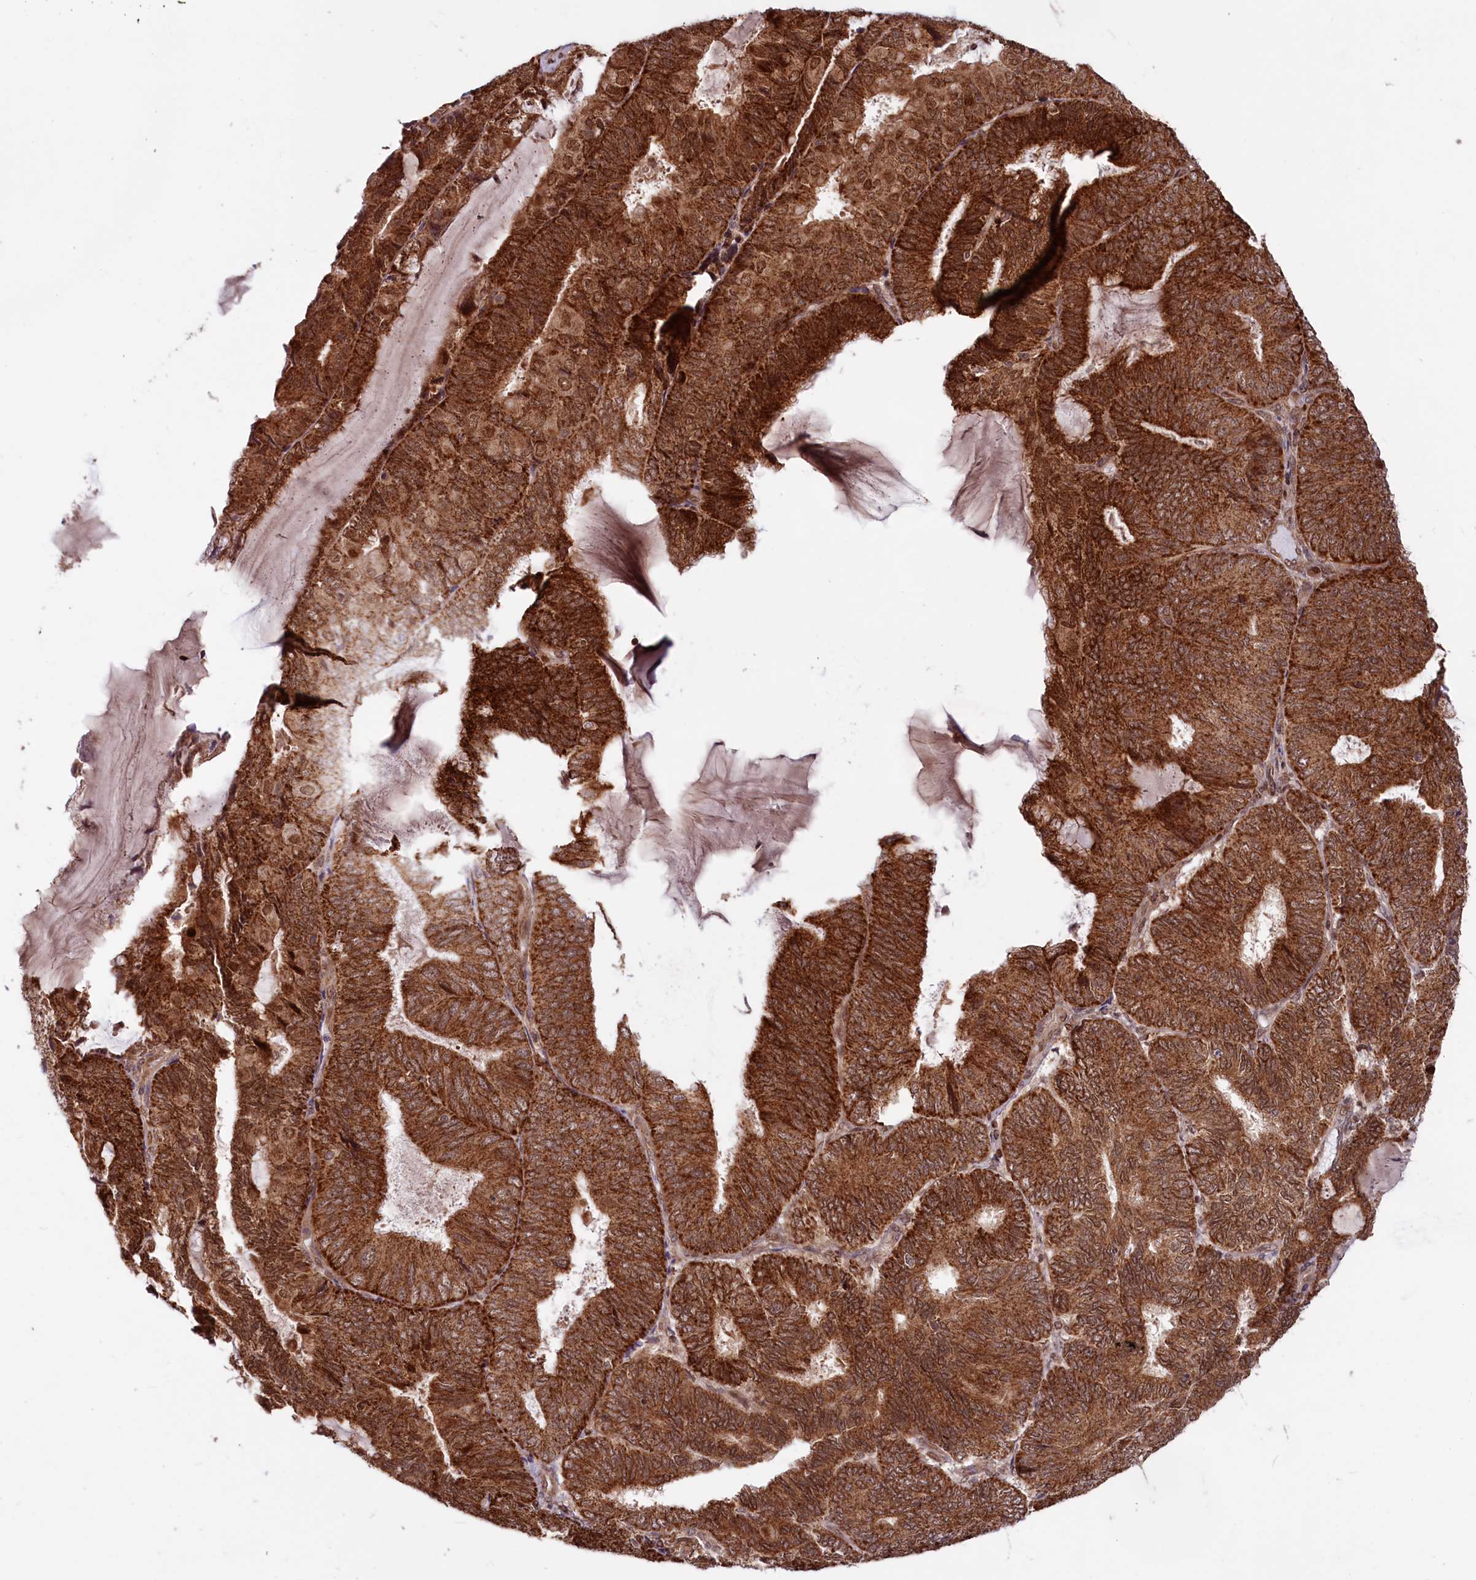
{"staining": {"intensity": "strong", "quantity": ">75%", "location": "cytoplasmic/membranous,nuclear"}, "tissue": "endometrial cancer", "cell_type": "Tumor cells", "image_type": "cancer", "snomed": [{"axis": "morphology", "description": "Adenocarcinoma, NOS"}, {"axis": "topography", "description": "Endometrium"}], "caption": "Approximately >75% of tumor cells in endometrial cancer demonstrate strong cytoplasmic/membranous and nuclear protein expression as visualized by brown immunohistochemical staining.", "gene": "PHC3", "patient": {"sex": "female", "age": 81}}